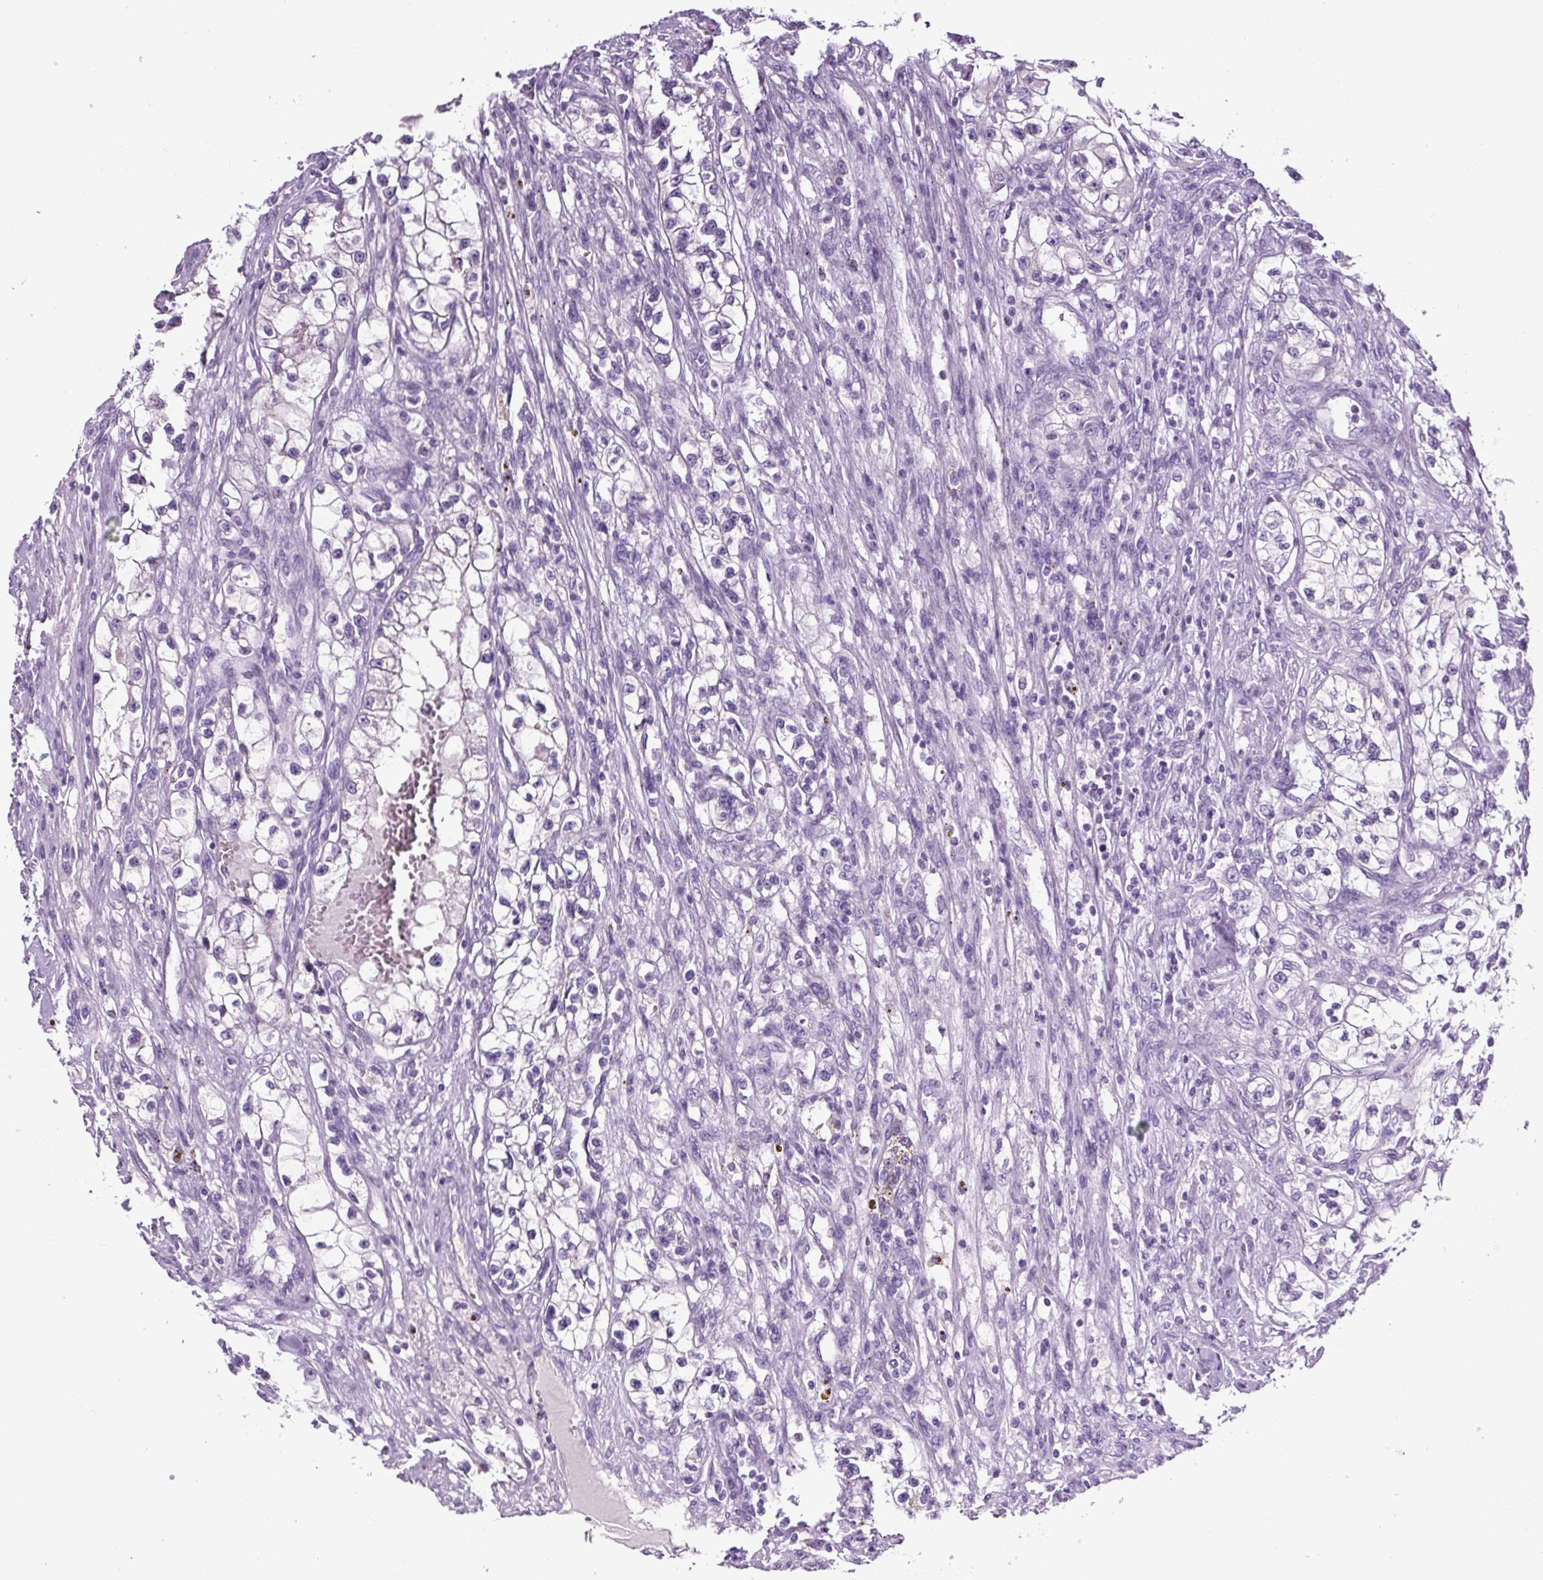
{"staining": {"intensity": "negative", "quantity": "none", "location": "none"}, "tissue": "renal cancer", "cell_type": "Tumor cells", "image_type": "cancer", "snomed": [{"axis": "morphology", "description": "Adenocarcinoma, NOS"}, {"axis": "topography", "description": "Kidney"}], "caption": "A photomicrograph of human renal adenocarcinoma is negative for staining in tumor cells.", "gene": "SP8", "patient": {"sex": "female", "age": 57}}